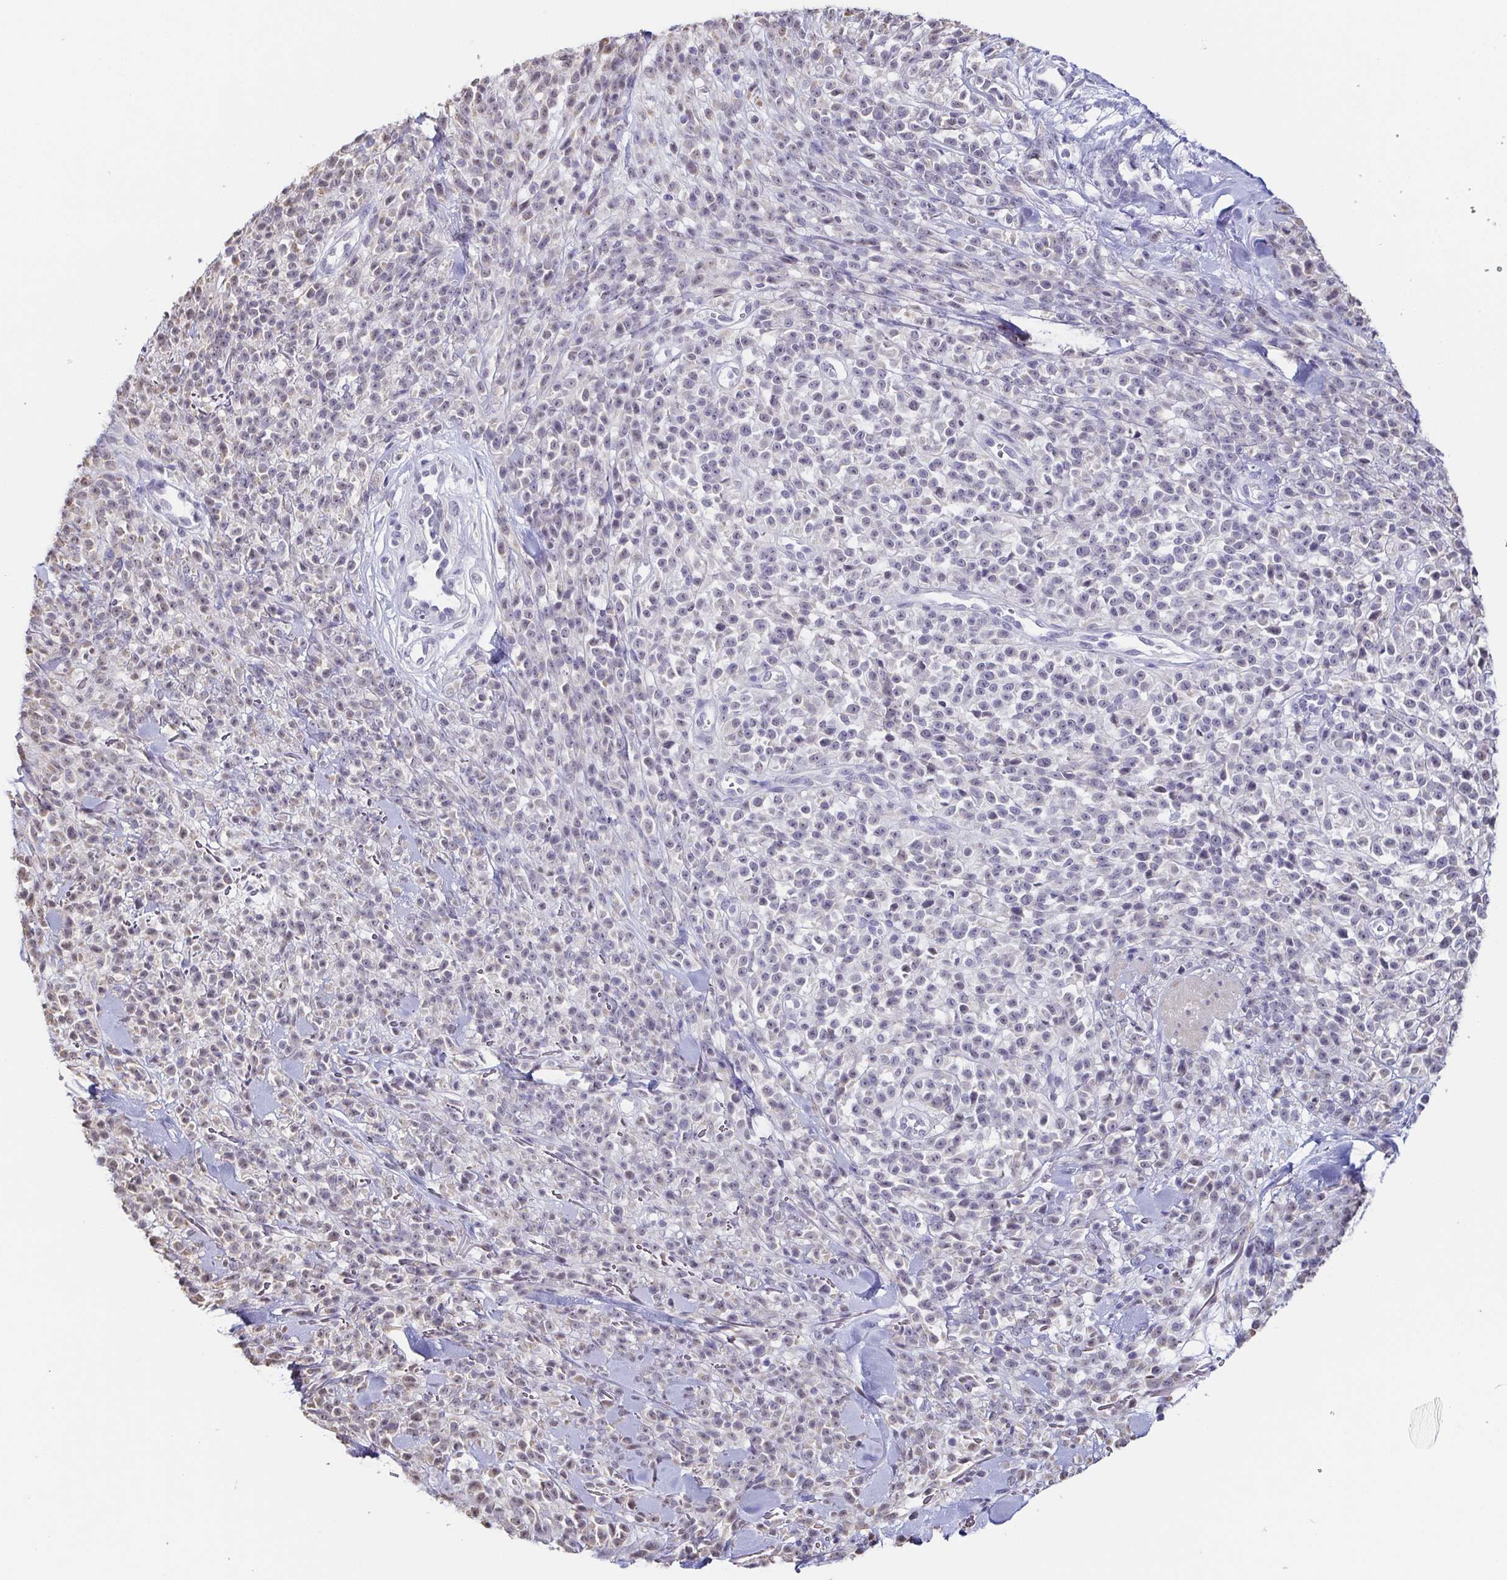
{"staining": {"intensity": "negative", "quantity": "none", "location": "none"}, "tissue": "melanoma", "cell_type": "Tumor cells", "image_type": "cancer", "snomed": [{"axis": "morphology", "description": "Malignant melanoma, NOS"}, {"axis": "topography", "description": "Skin"}, {"axis": "topography", "description": "Skin of trunk"}], "caption": "Immunohistochemistry micrograph of malignant melanoma stained for a protein (brown), which shows no staining in tumor cells. (DAB (3,3'-diaminobenzidine) immunohistochemistry (IHC), high magnification).", "gene": "NEFH", "patient": {"sex": "male", "age": 74}}